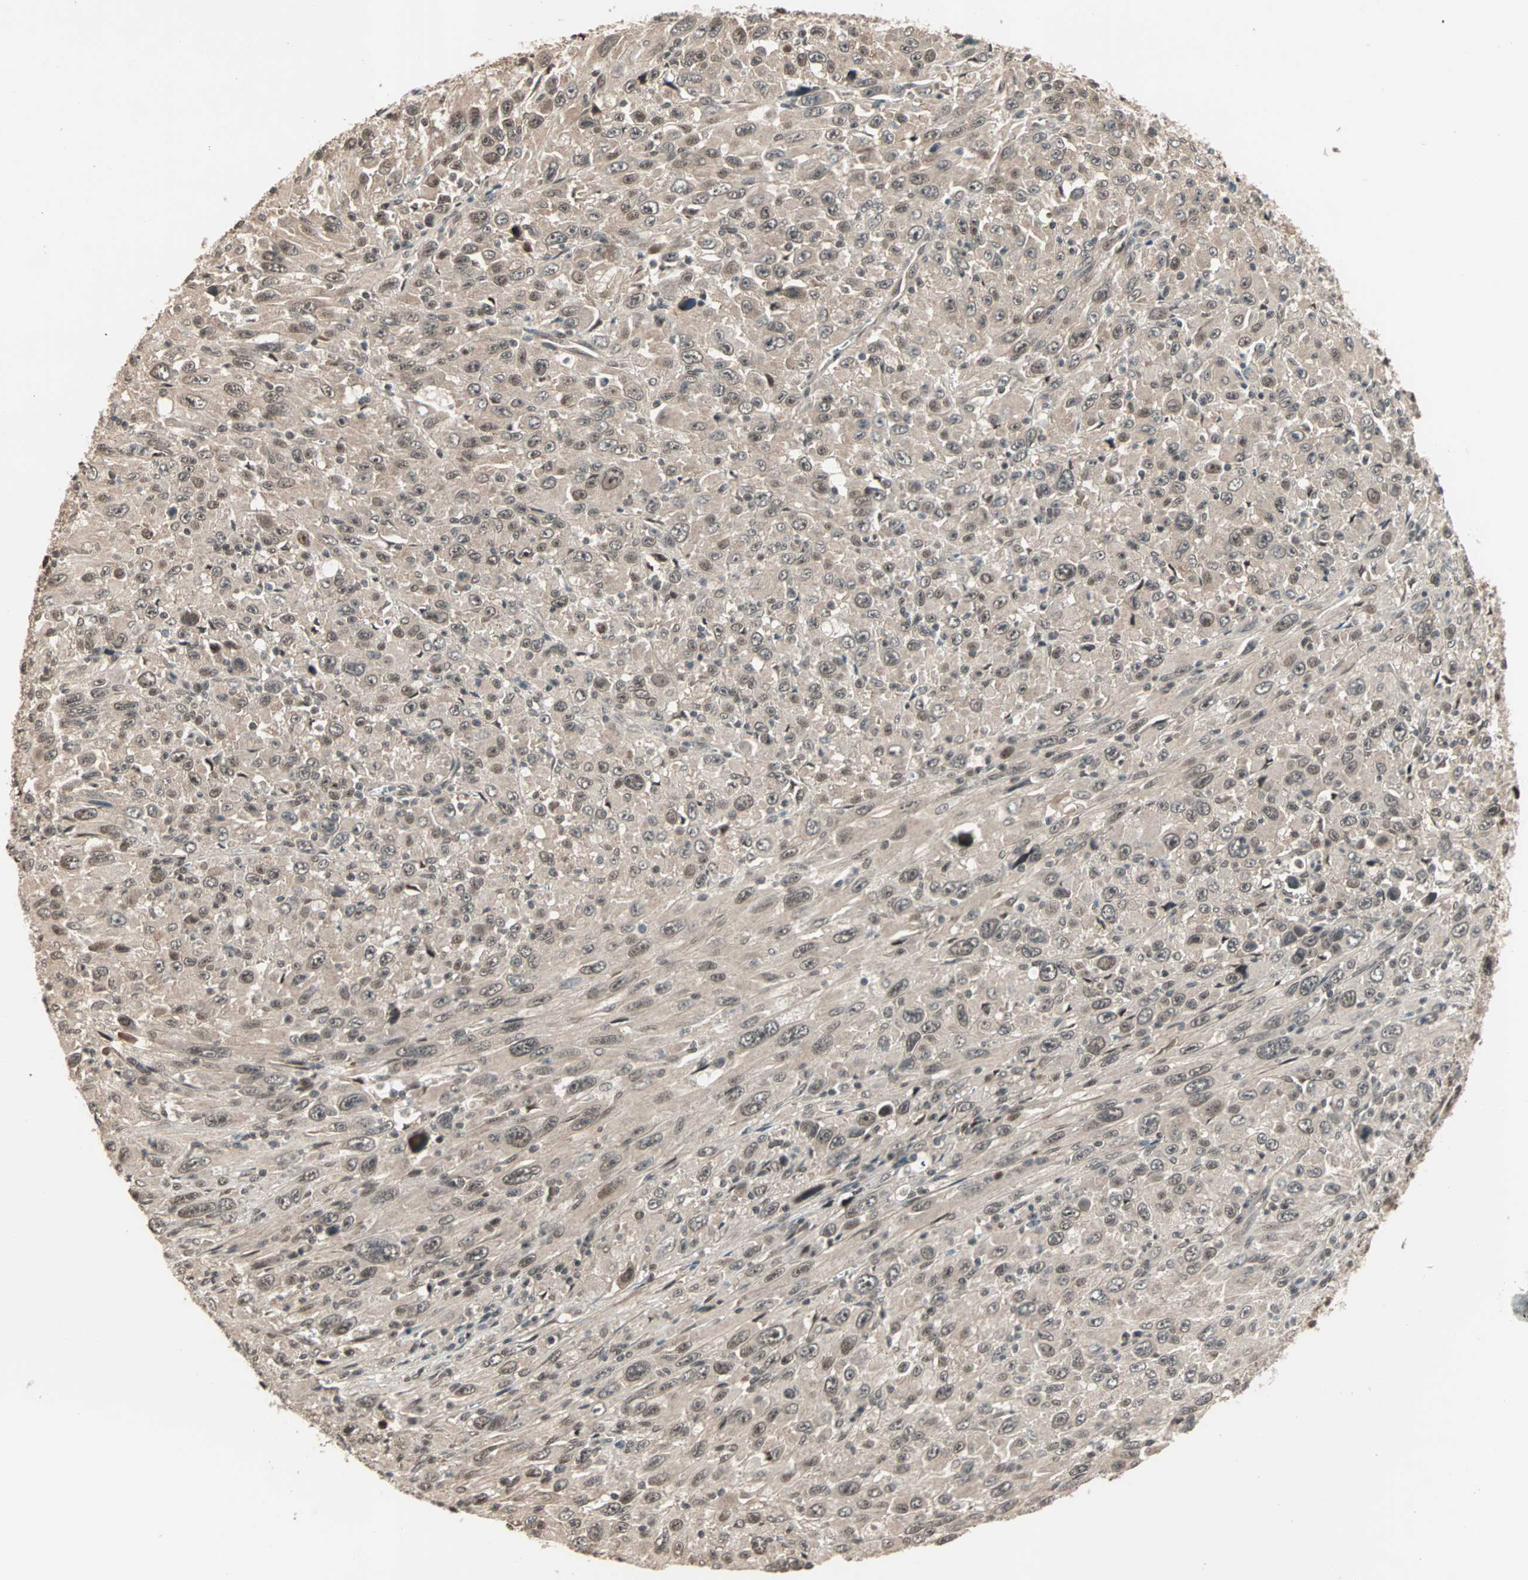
{"staining": {"intensity": "weak", "quantity": ">75%", "location": "cytoplasmic/membranous,nuclear"}, "tissue": "melanoma", "cell_type": "Tumor cells", "image_type": "cancer", "snomed": [{"axis": "morphology", "description": "Malignant melanoma, Metastatic site"}, {"axis": "topography", "description": "Skin"}], "caption": "Protein staining shows weak cytoplasmic/membranous and nuclear expression in approximately >75% of tumor cells in melanoma.", "gene": "ZNF701", "patient": {"sex": "female", "age": 56}}